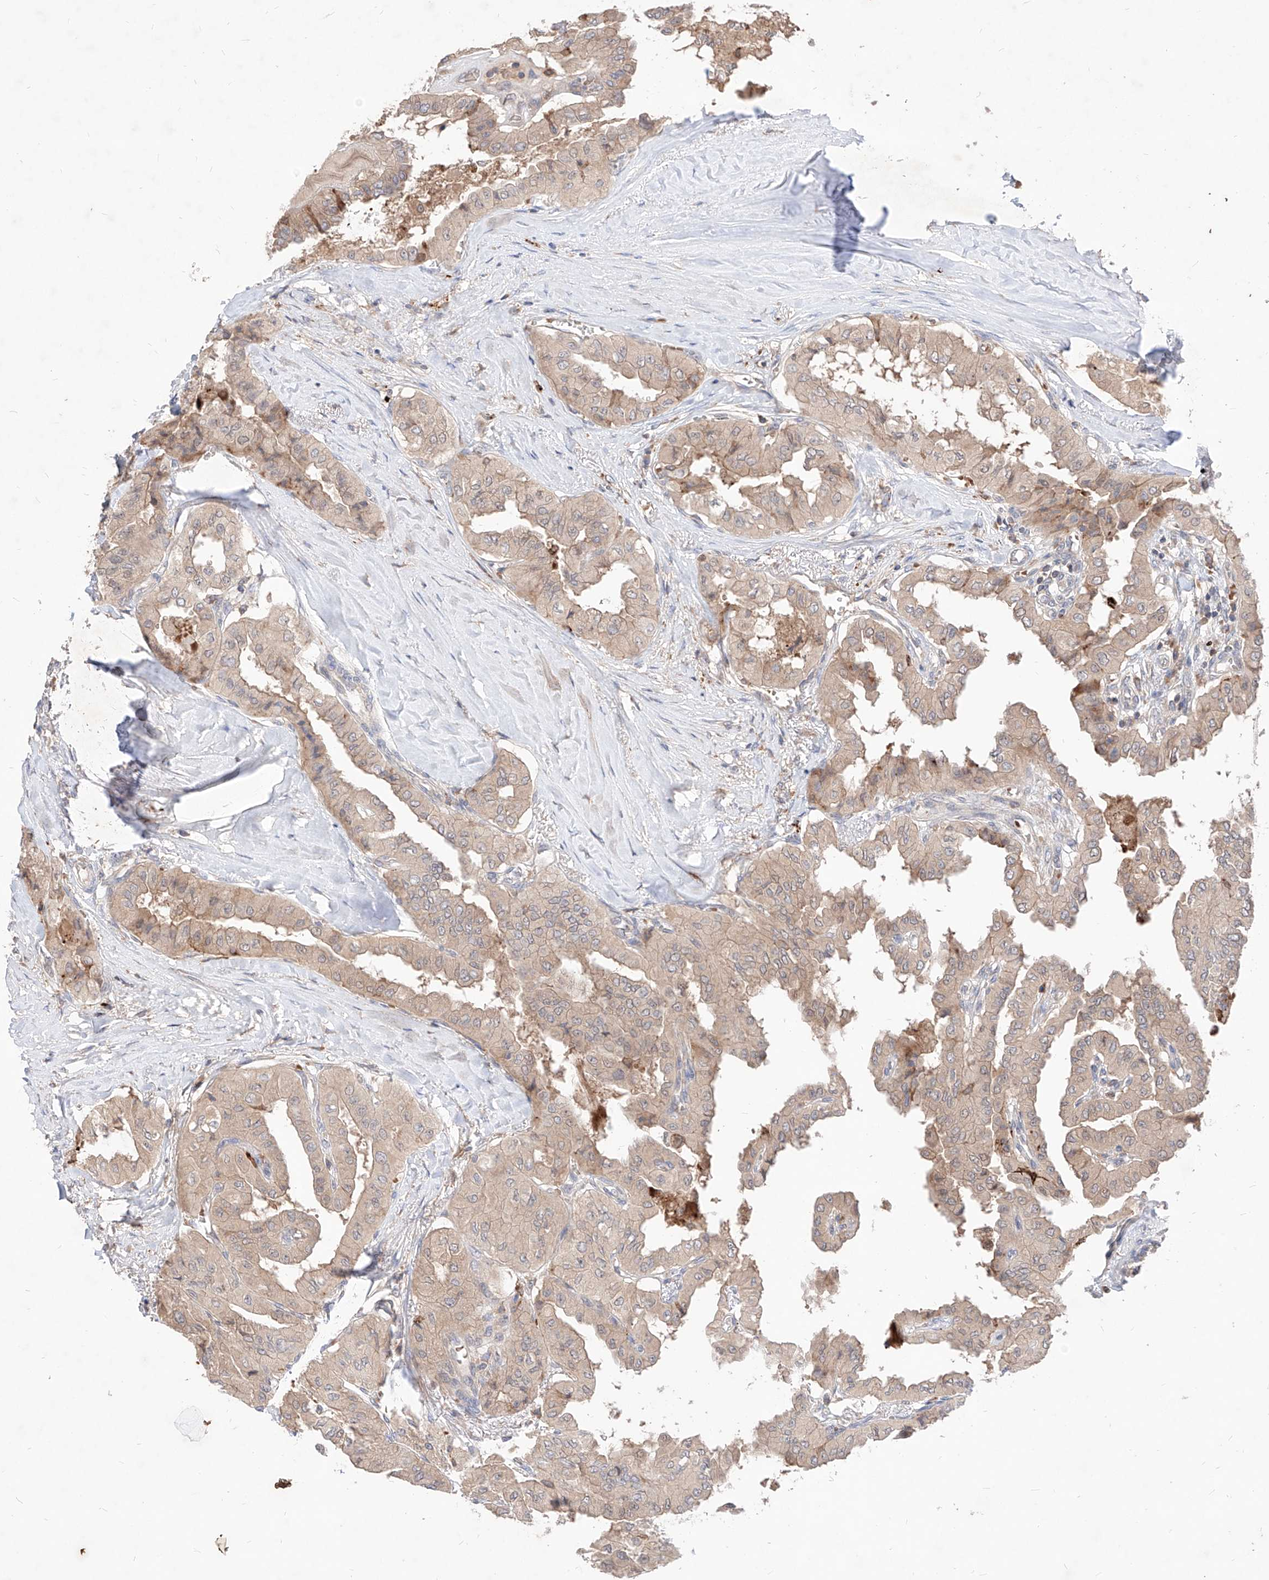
{"staining": {"intensity": "weak", "quantity": ">75%", "location": "cytoplasmic/membranous"}, "tissue": "thyroid cancer", "cell_type": "Tumor cells", "image_type": "cancer", "snomed": [{"axis": "morphology", "description": "Papillary adenocarcinoma, NOS"}, {"axis": "topography", "description": "Thyroid gland"}], "caption": "There is low levels of weak cytoplasmic/membranous expression in tumor cells of thyroid cancer (papillary adenocarcinoma), as demonstrated by immunohistochemical staining (brown color).", "gene": "TSNAX", "patient": {"sex": "female", "age": 59}}